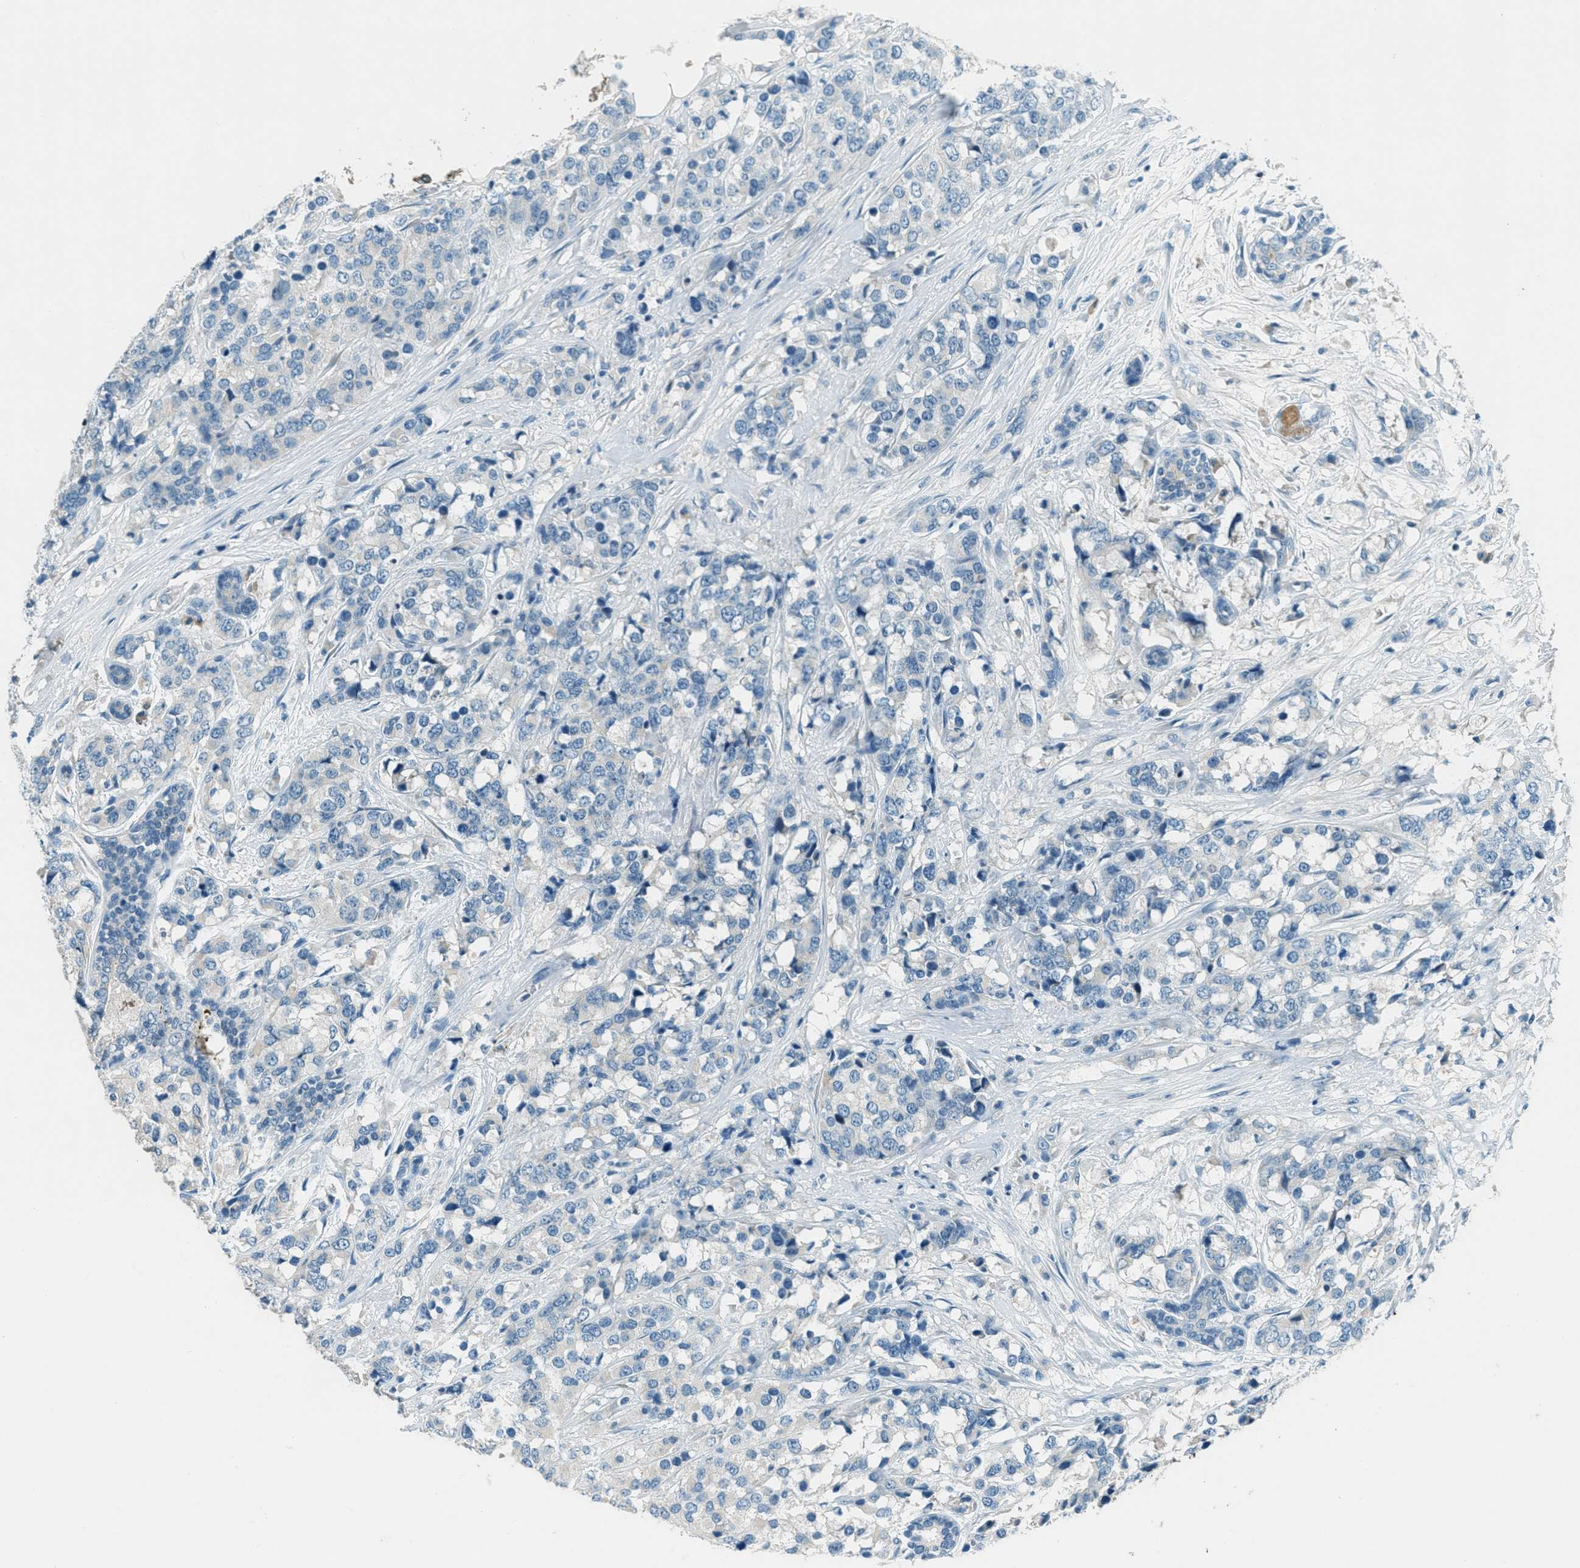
{"staining": {"intensity": "negative", "quantity": "none", "location": "none"}, "tissue": "breast cancer", "cell_type": "Tumor cells", "image_type": "cancer", "snomed": [{"axis": "morphology", "description": "Lobular carcinoma"}, {"axis": "topography", "description": "Breast"}], "caption": "High magnification brightfield microscopy of breast cancer (lobular carcinoma) stained with DAB (3,3'-diaminobenzidine) (brown) and counterstained with hematoxylin (blue): tumor cells show no significant staining. (Stains: DAB immunohistochemistry (IHC) with hematoxylin counter stain, Microscopy: brightfield microscopy at high magnification).", "gene": "MSLN", "patient": {"sex": "female", "age": 59}}